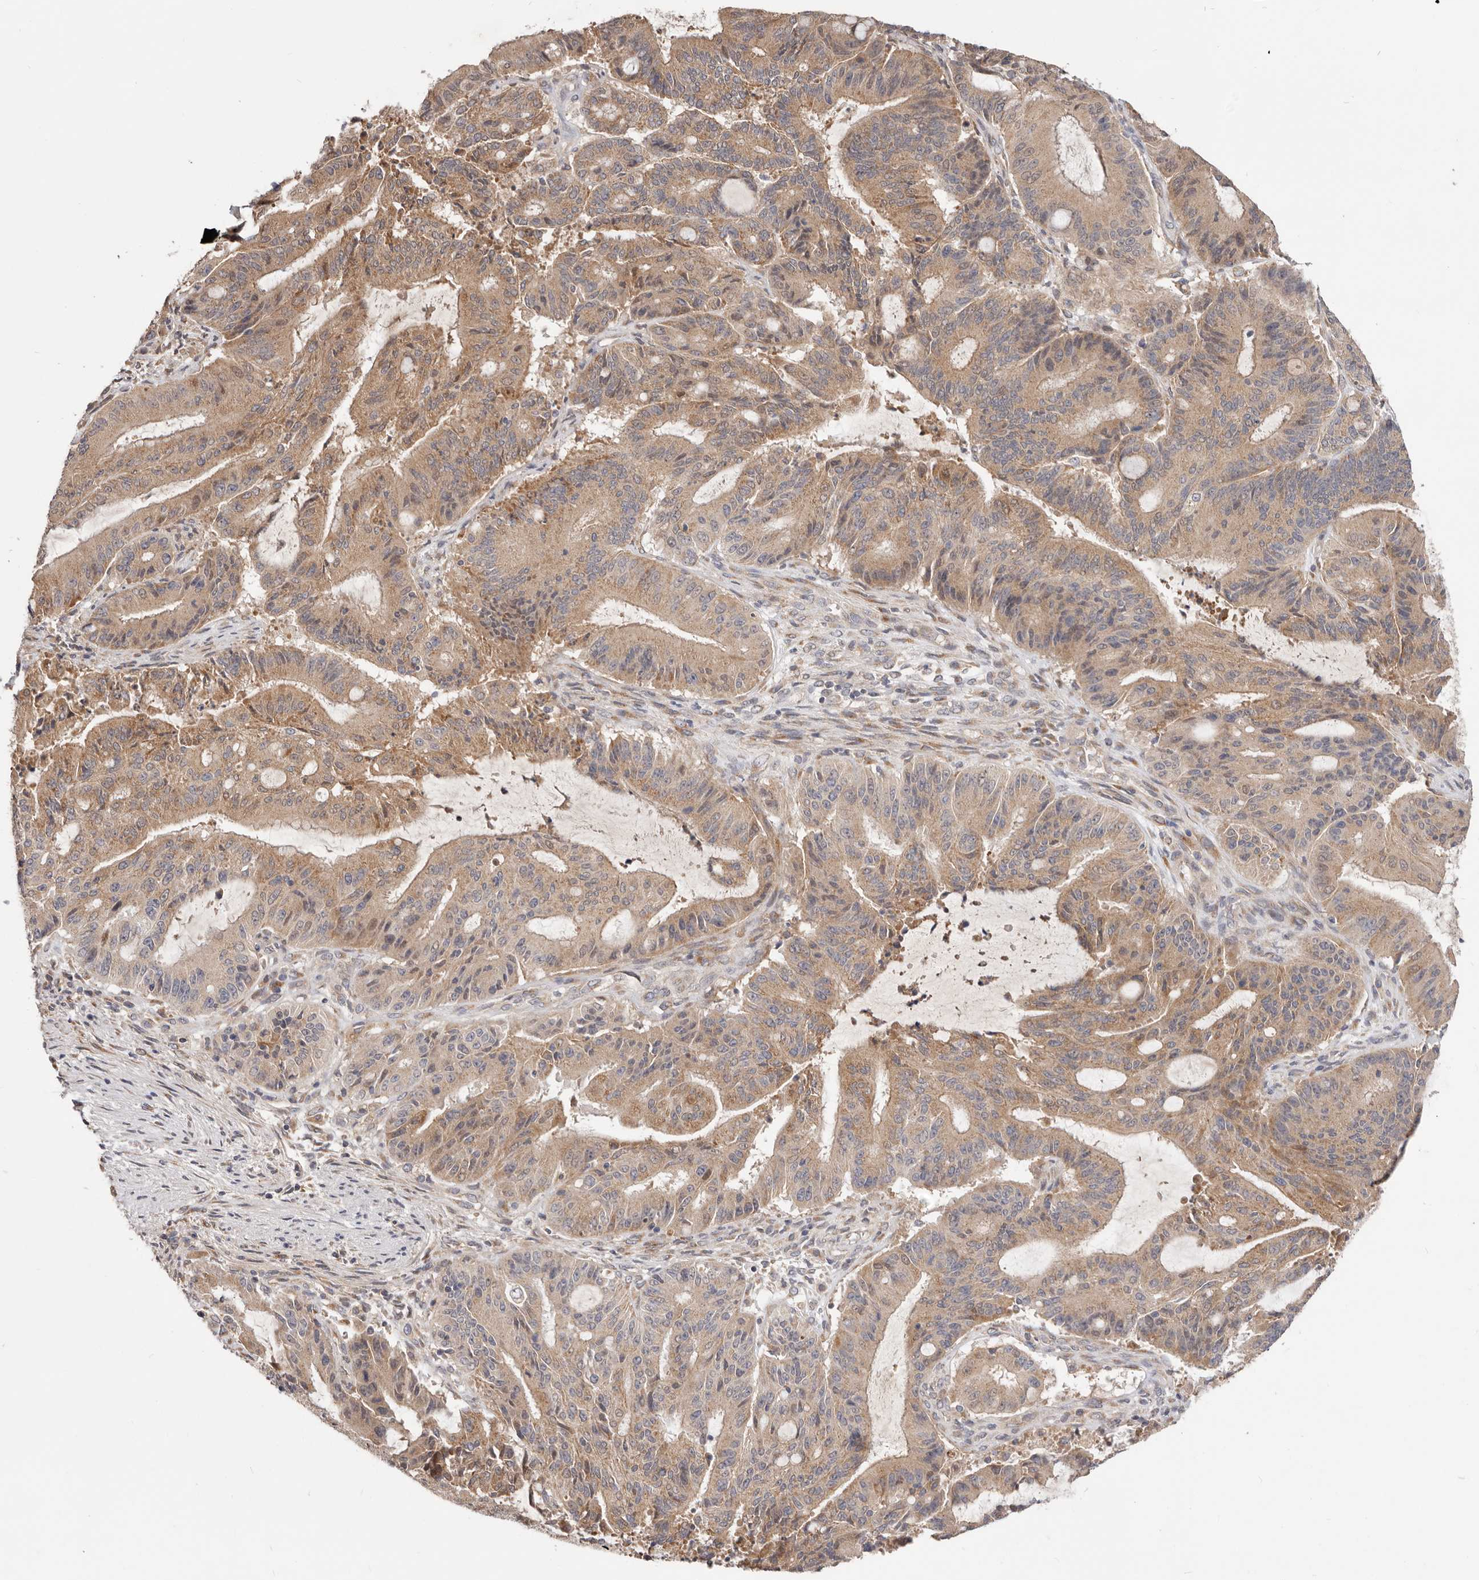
{"staining": {"intensity": "moderate", "quantity": ">75%", "location": "cytoplasmic/membranous"}, "tissue": "liver cancer", "cell_type": "Tumor cells", "image_type": "cancer", "snomed": [{"axis": "morphology", "description": "Normal tissue, NOS"}, {"axis": "morphology", "description": "Cholangiocarcinoma"}, {"axis": "topography", "description": "Liver"}, {"axis": "topography", "description": "Peripheral nerve tissue"}], "caption": "Brown immunohistochemical staining in liver cancer demonstrates moderate cytoplasmic/membranous positivity in approximately >75% of tumor cells. (IHC, brightfield microscopy, high magnification).", "gene": "LRP6", "patient": {"sex": "female", "age": 73}}